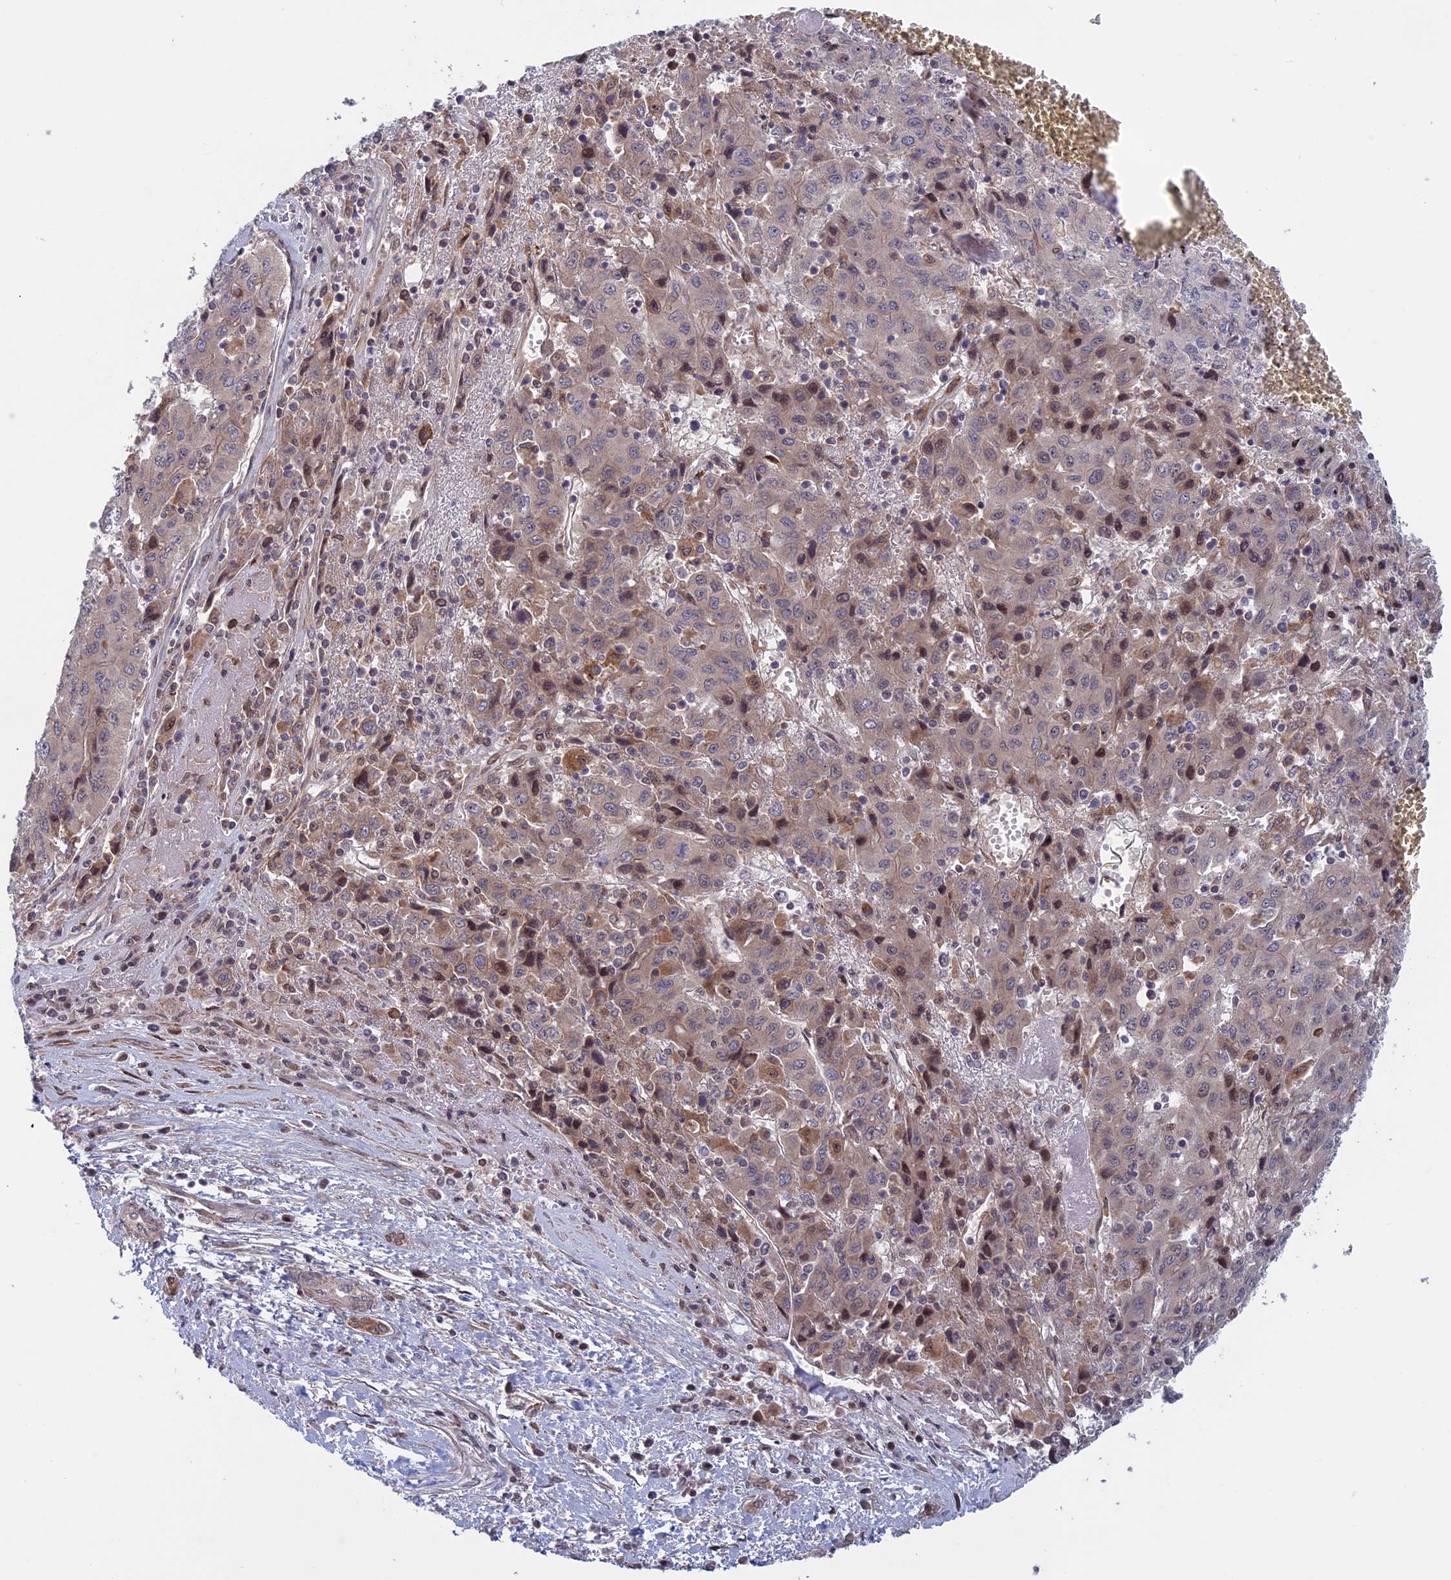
{"staining": {"intensity": "weak", "quantity": "<25%", "location": "cytoplasmic/membranous"}, "tissue": "liver cancer", "cell_type": "Tumor cells", "image_type": "cancer", "snomed": [{"axis": "morphology", "description": "Carcinoma, Hepatocellular, NOS"}, {"axis": "topography", "description": "Liver"}], "caption": "This is a histopathology image of immunohistochemistry staining of liver hepatocellular carcinoma, which shows no staining in tumor cells.", "gene": "FADS1", "patient": {"sex": "female", "age": 53}}